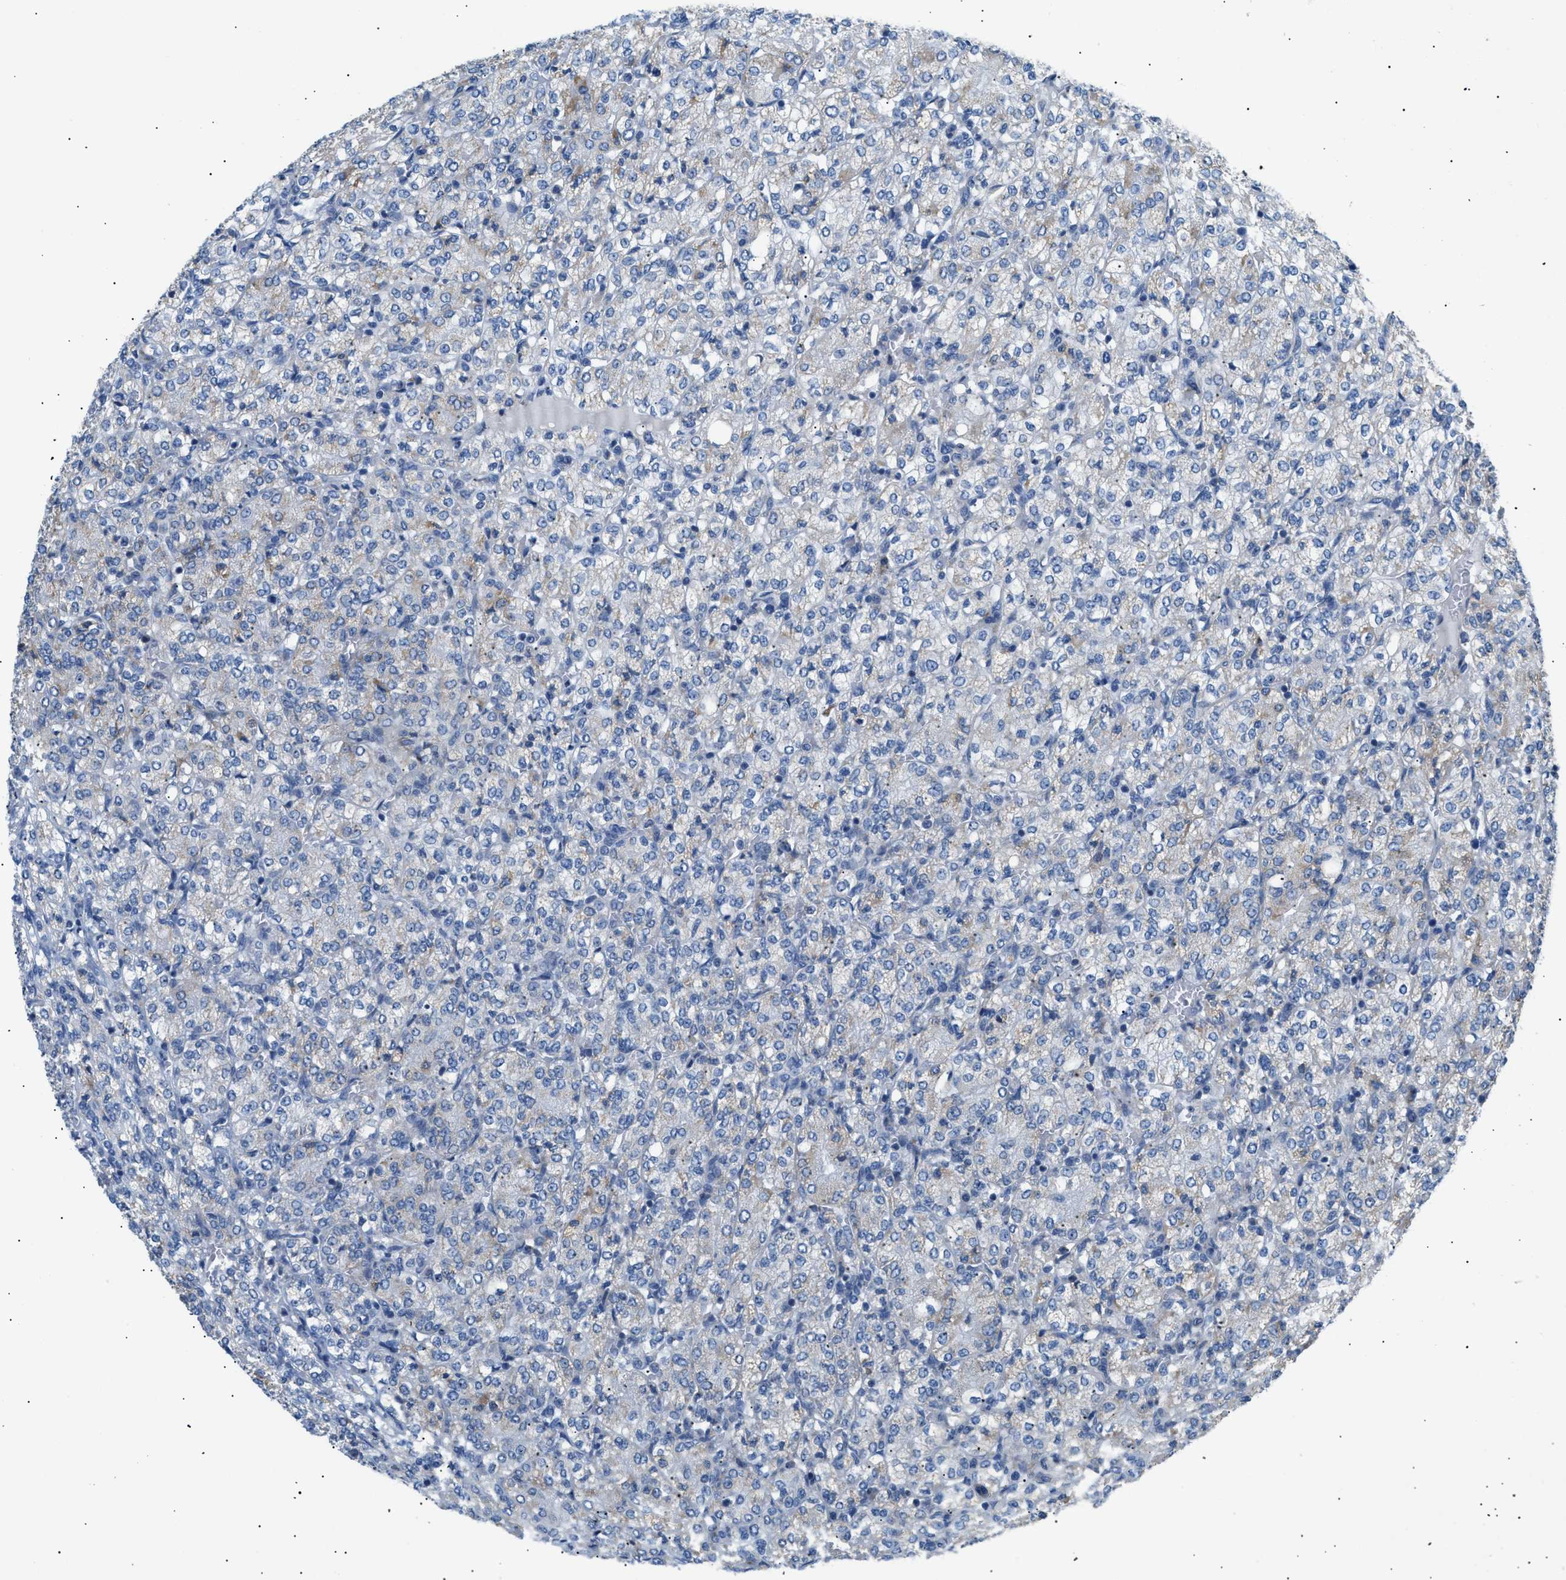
{"staining": {"intensity": "negative", "quantity": "none", "location": "none"}, "tissue": "renal cancer", "cell_type": "Tumor cells", "image_type": "cancer", "snomed": [{"axis": "morphology", "description": "Adenocarcinoma, NOS"}, {"axis": "topography", "description": "Kidney"}], "caption": "This is an IHC photomicrograph of renal cancer (adenocarcinoma). There is no expression in tumor cells.", "gene": "ILDR1", "patient": {"sex": "male", "age": 77}}